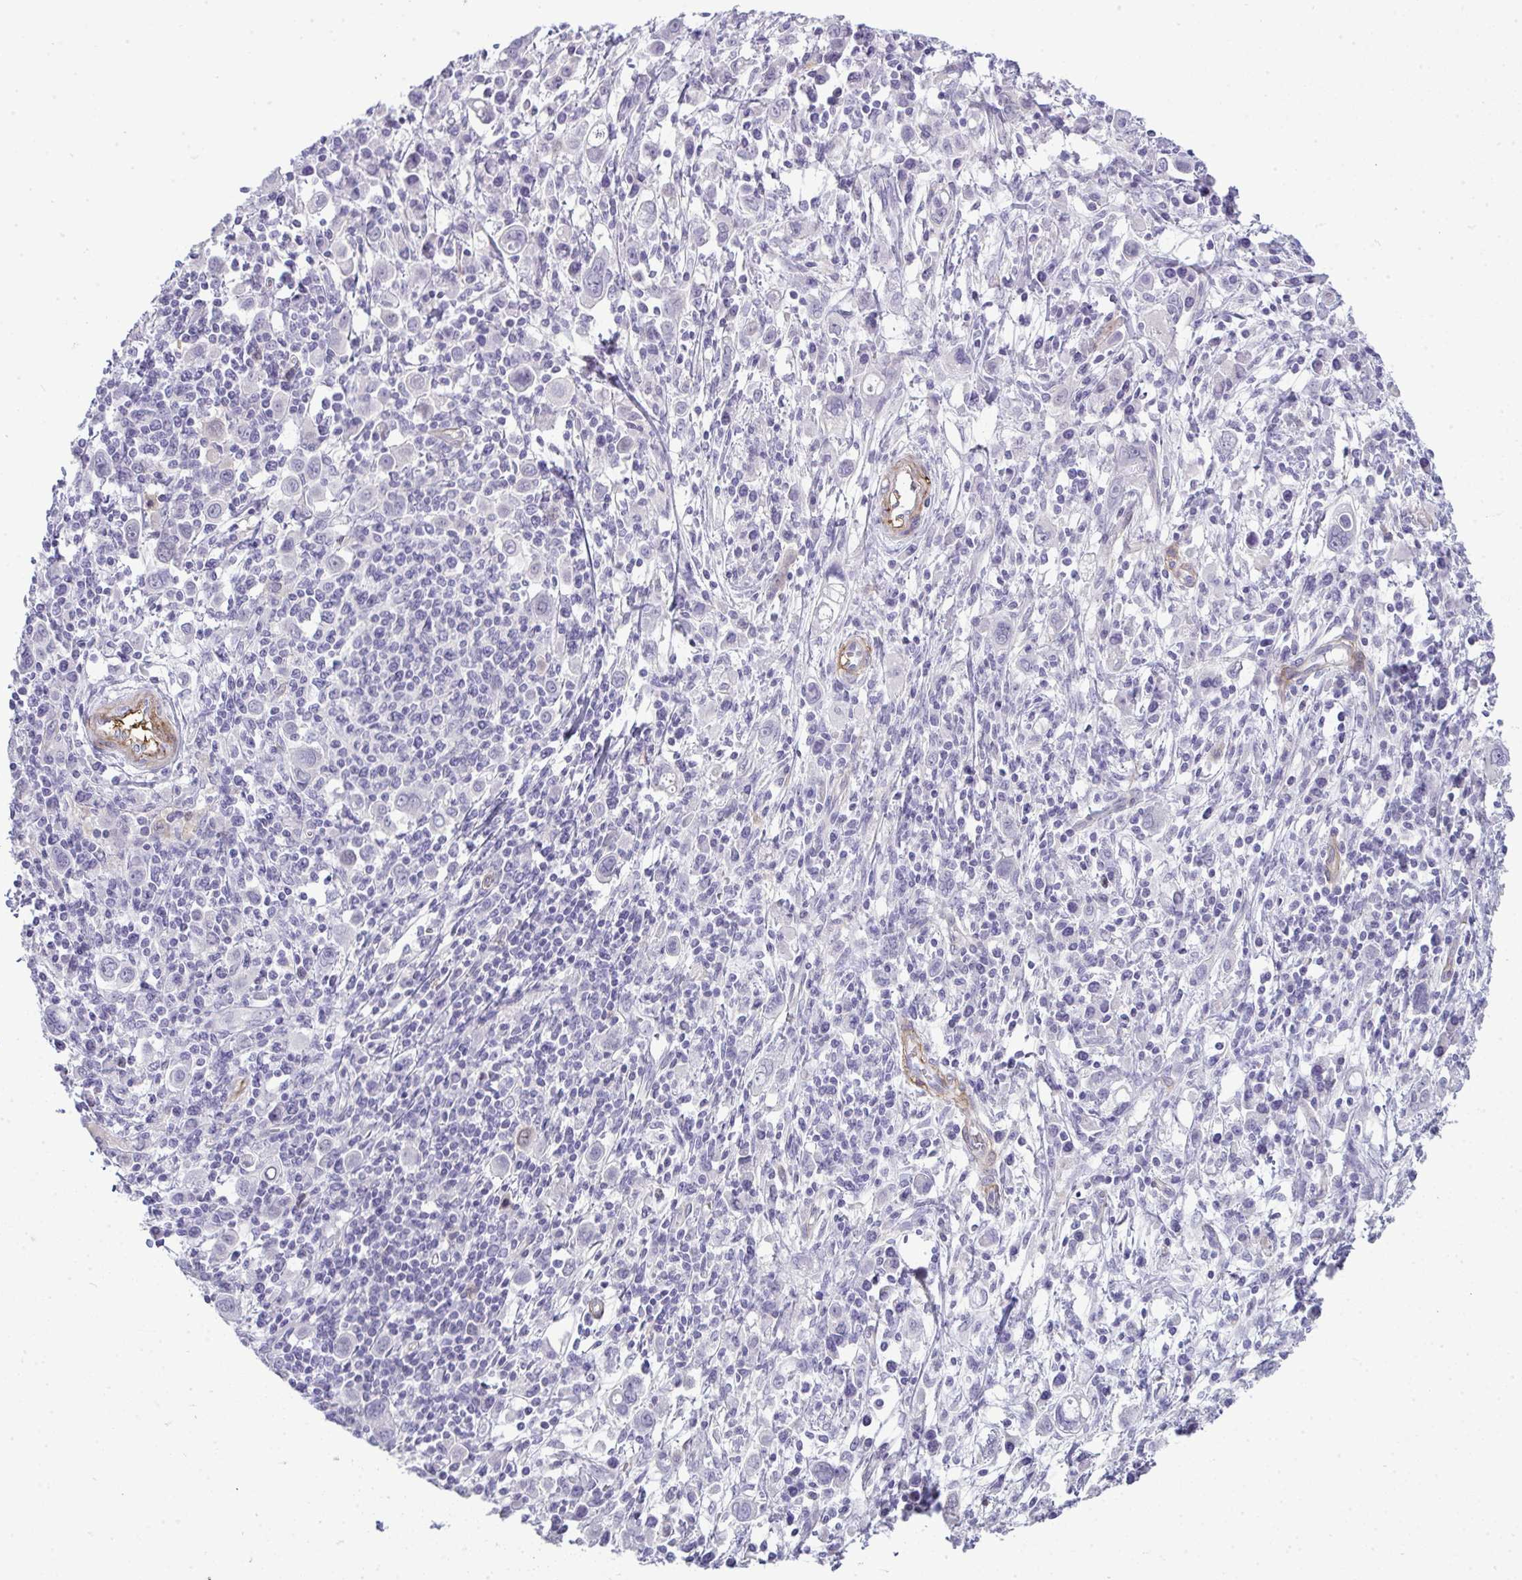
{"staining": {"intensity": "negative", "quantity": "none", "location": "none"}, "tissue": "stomach cancer", "cell_type": "Tumor cells", "image_type": "cancer", "snomed": [{"axis": "morphology", "description": "Adenocarcinoma, NOS"}, {"axis": "topography", "description": "Stomach, upper"}], "caption": "High power microscopy photomicrograph of an immunohistochemistry micrograph of stomach cancer (adenocarcinoma), revealing no significant staining in tumor cells.", "gene": "UBE2S", "patient": {"sex": "male", "age": 75}}